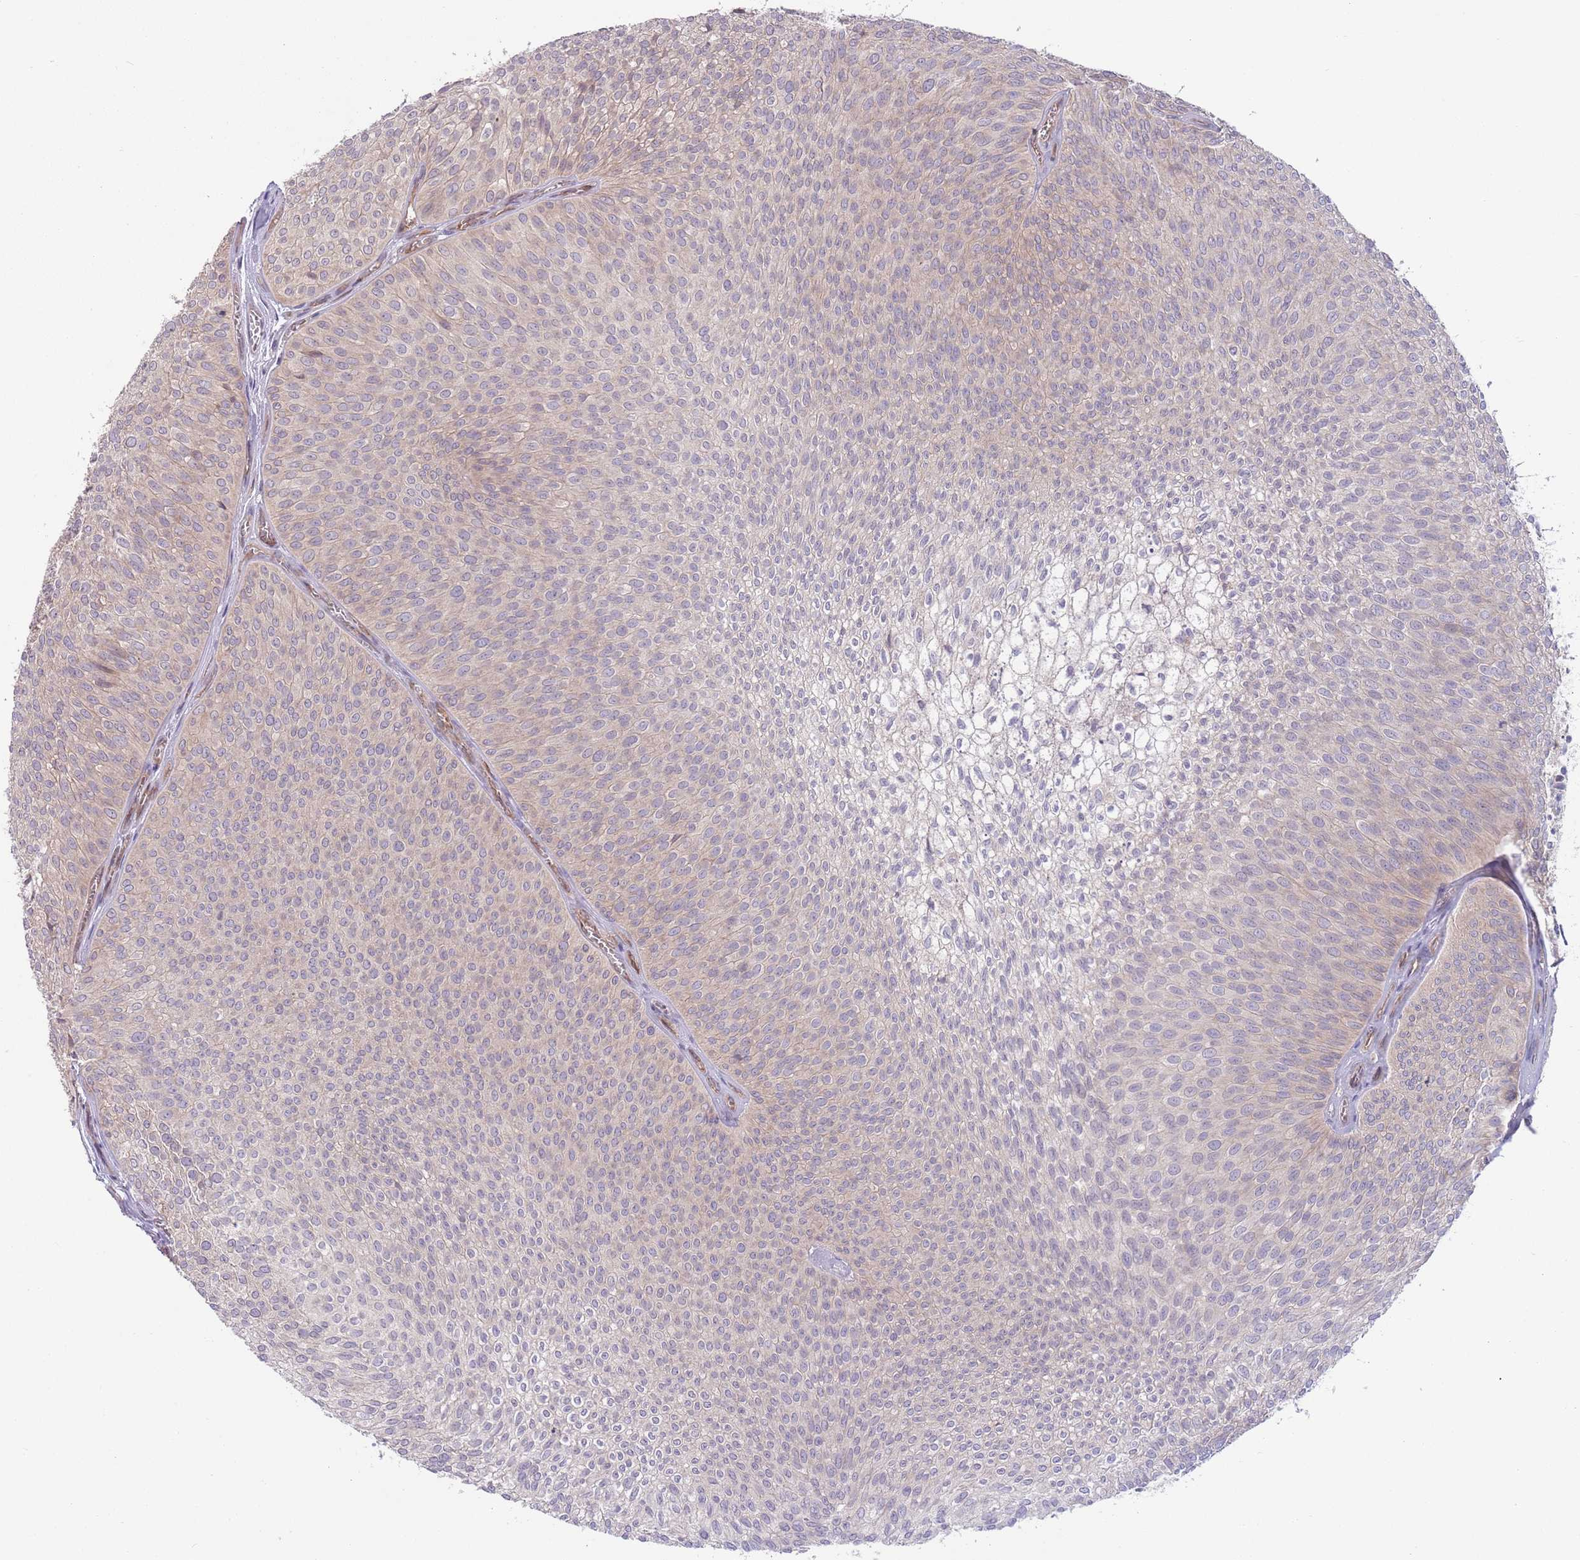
{"staining": {"intensity": "weak", "quantity": "<25%", "location": "cytoplasmic/membranous"}, "tissue": "urothelial cancer", "cell_type": "Tumor cells", "image_type": "cancer", "snomed": [{"axis": "morphology", "description": "Urothelial carcinoma, Low grade"}, {"axis": "topography", "description": "Urinary bladder"}], "caption": "High magnification brightfield microscopy of urothelial cancer stained with DAB (brown) and counterstained with hematoxylin (blue): tumor cells show no significant positivity. (DAB (3,3'-diaminobenzidine) immunohistochemistry (IHC), high magnification).", "gene": "SAV1", "patient": {"sex": "male", "age": 91}}